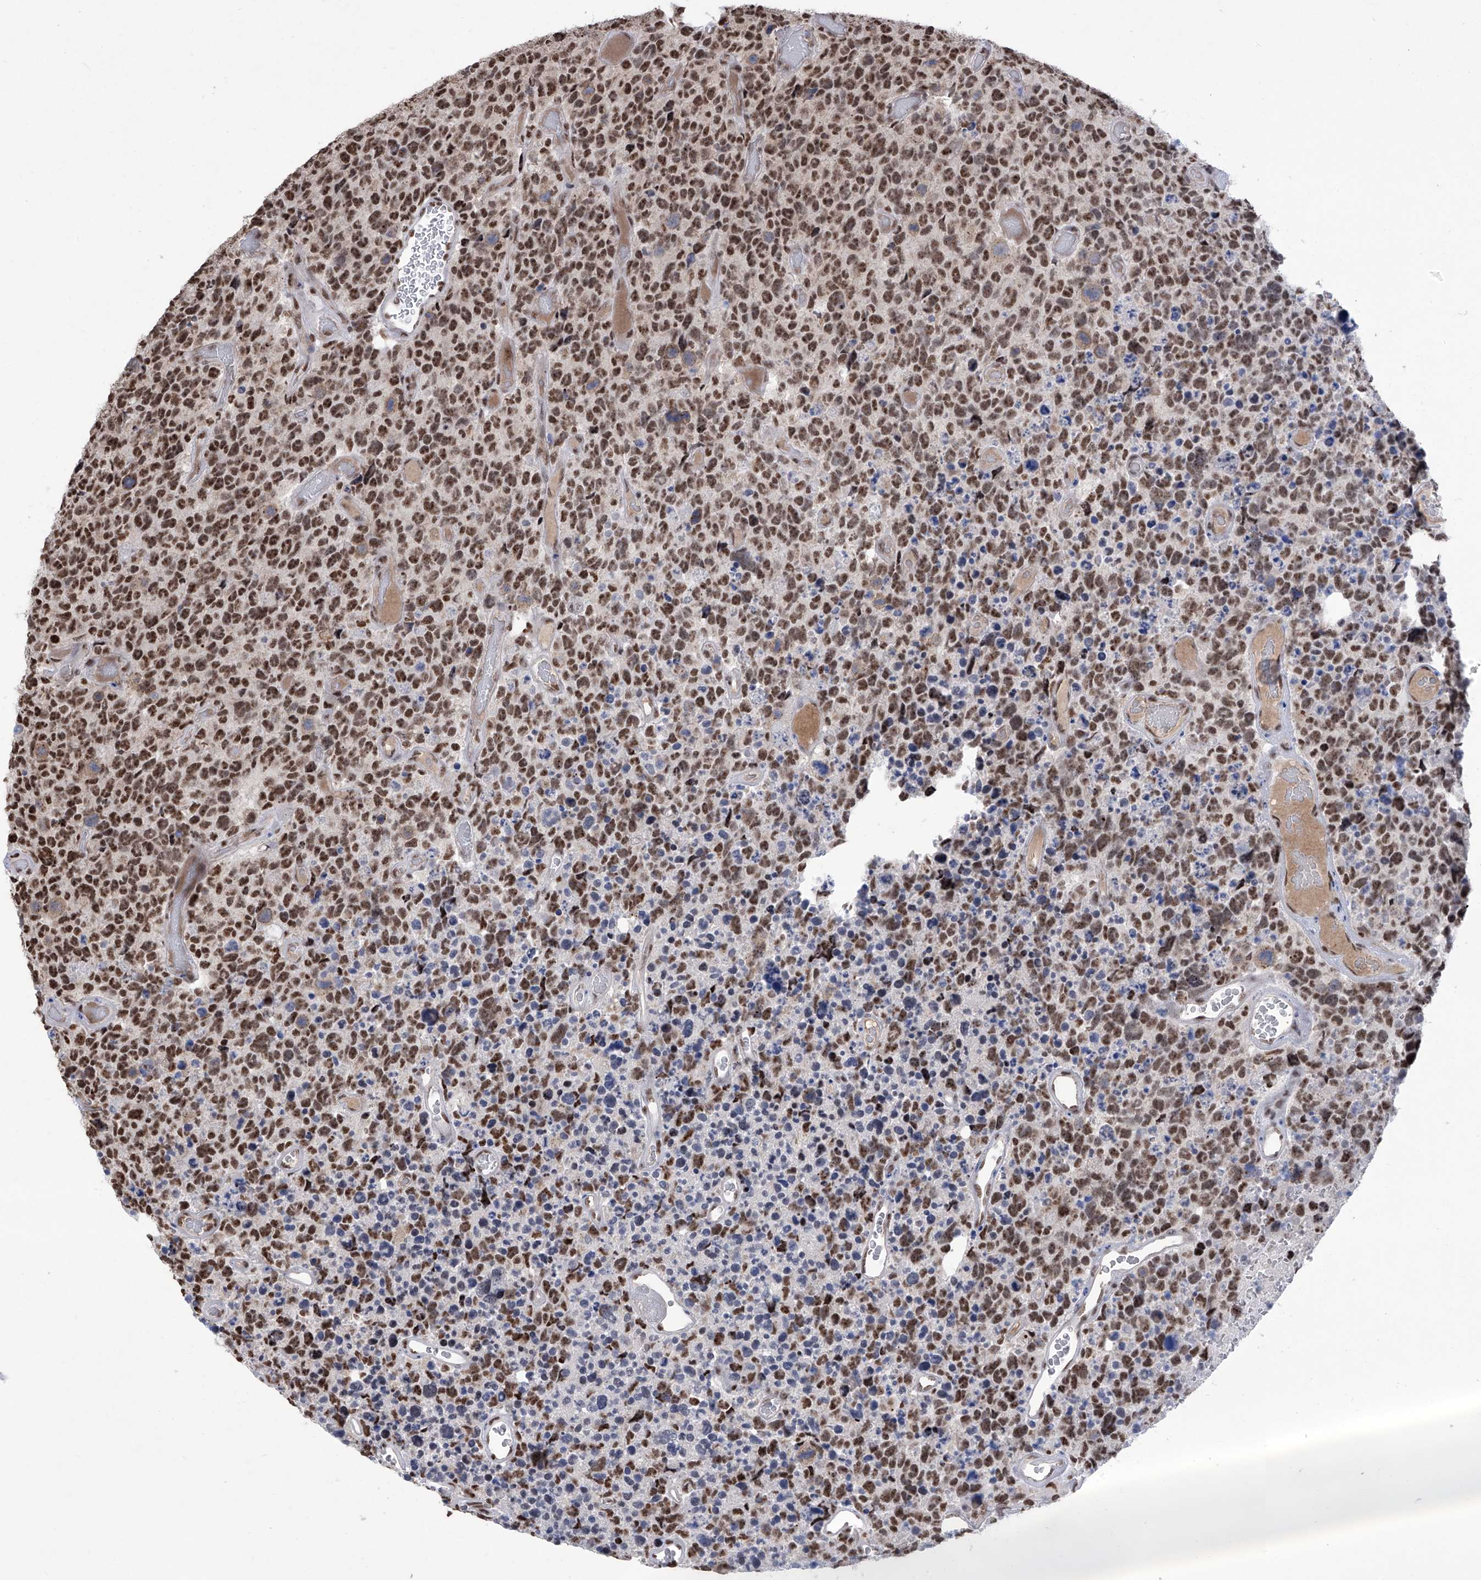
{"staining": {"intensity": "strong", "quantity": "25%-75%", "location": "nuclear"}, "tissue": "glioma", "cell_type": "Tumor cells", "image_type": "cancer", "snomed": [{"axis": "morphology", "description": "Glioma, malignant, High grade"}, {"axis": "topography", "description": "Brain"}], "caption": "Tumor cells exhibit high levels of strong nuclear staining in about 25%-75% of cells in human malignant glioma (high-grade).", "gene": "FBXL4", "patient": {"sex": "male", "age": 69}}